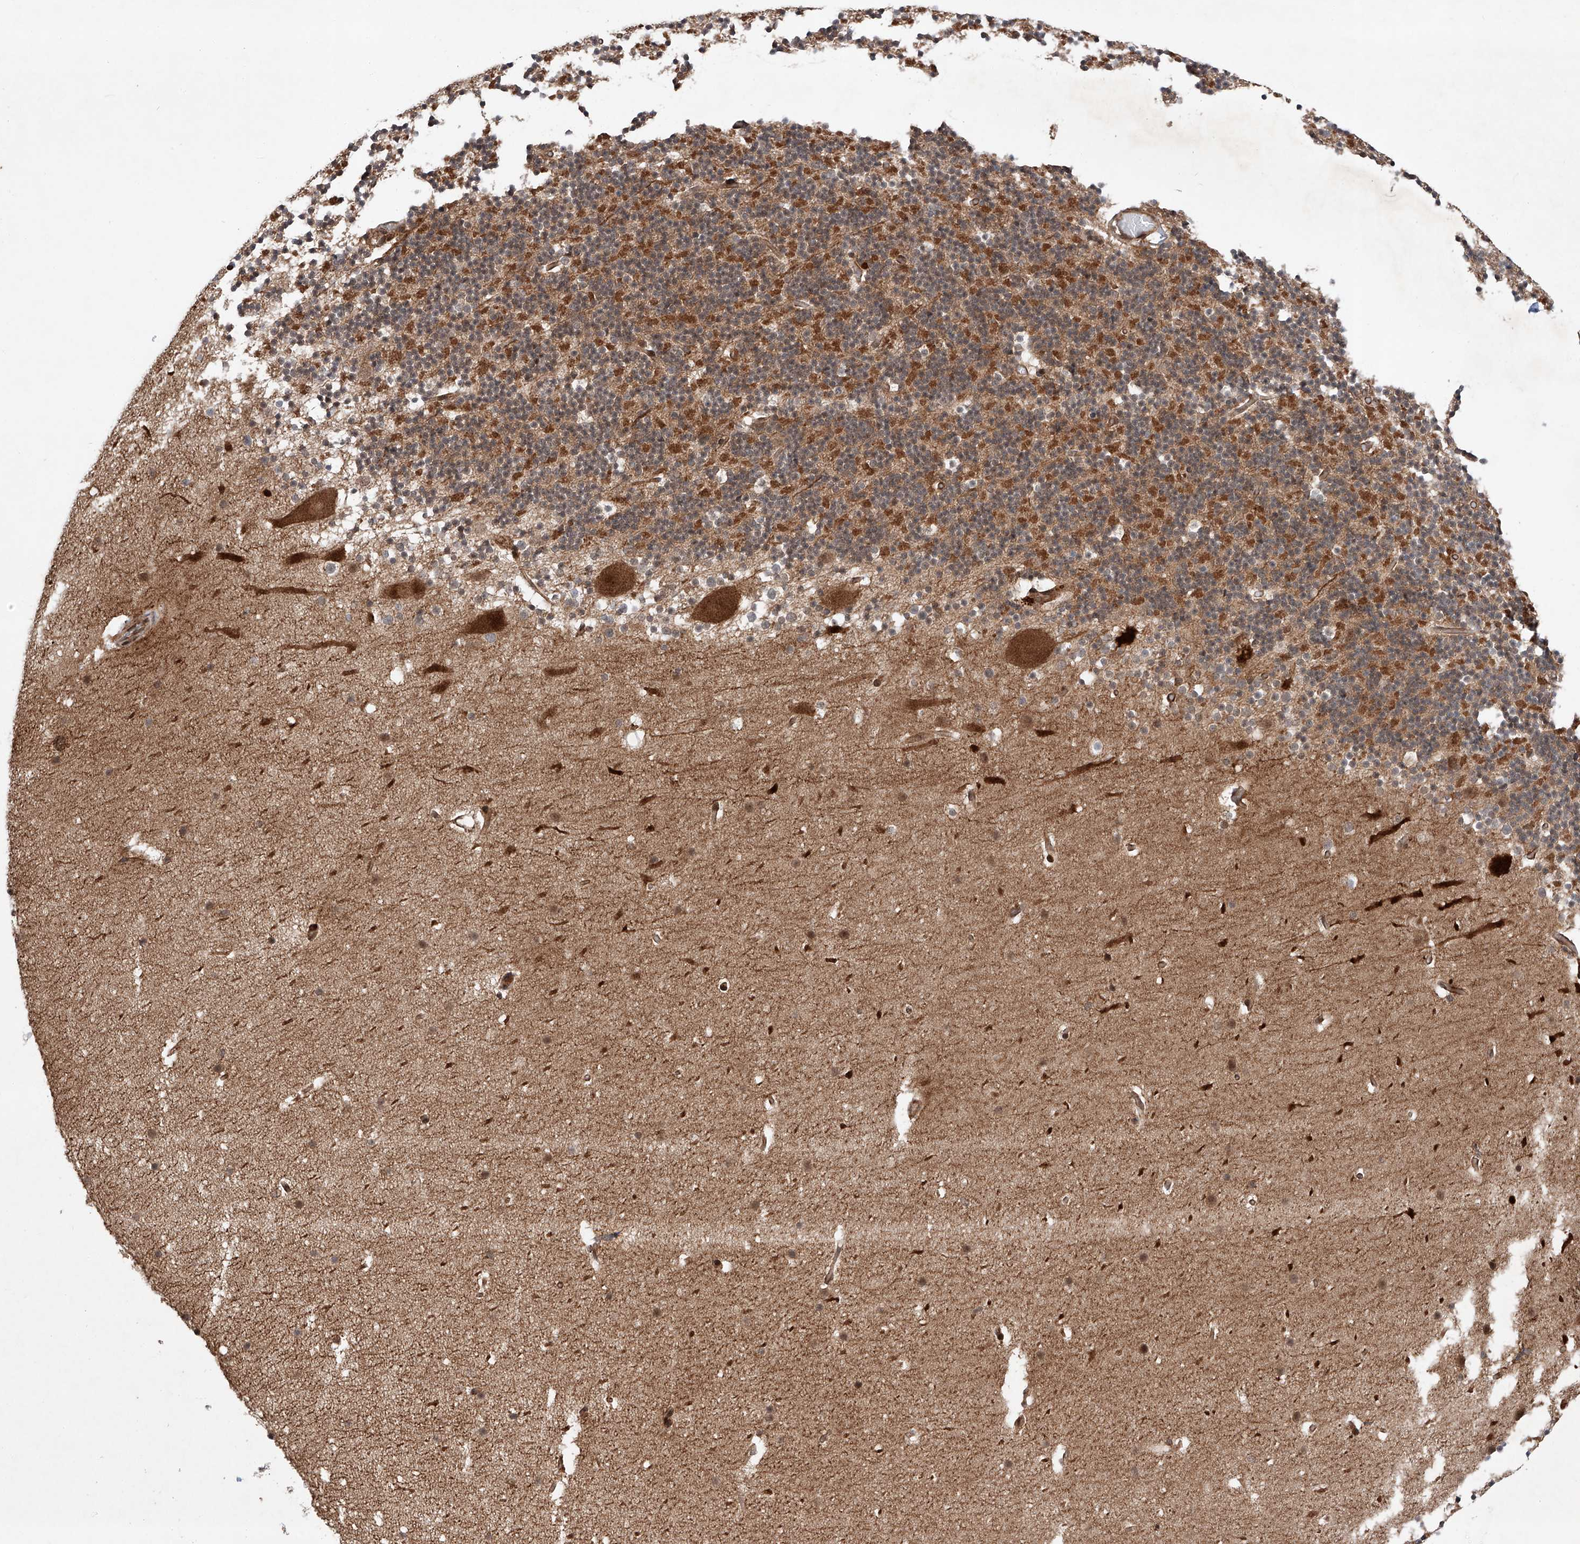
{"staining": {"intensity": "weak", "quantity": "25%-75%", "location": "cytoplasmic/membranous"}, "tissue": "cerebellum", "cell_type": "Cells in granular layer", "image_type": "normal", "snomed": [{"axis": "morphology", "description": "Normal tissue, NOS"}, {"axis": "topography", "description": "Cerebellum"}], "caption": "Cerebellum stained for a protein (brown) demonstrates weak cytoplasmic/membranous positive staining in approximately 25%-75% of cells in granular layer.", "gene": "ZFP28", "patient": {"sex": "male", "age": 57}}